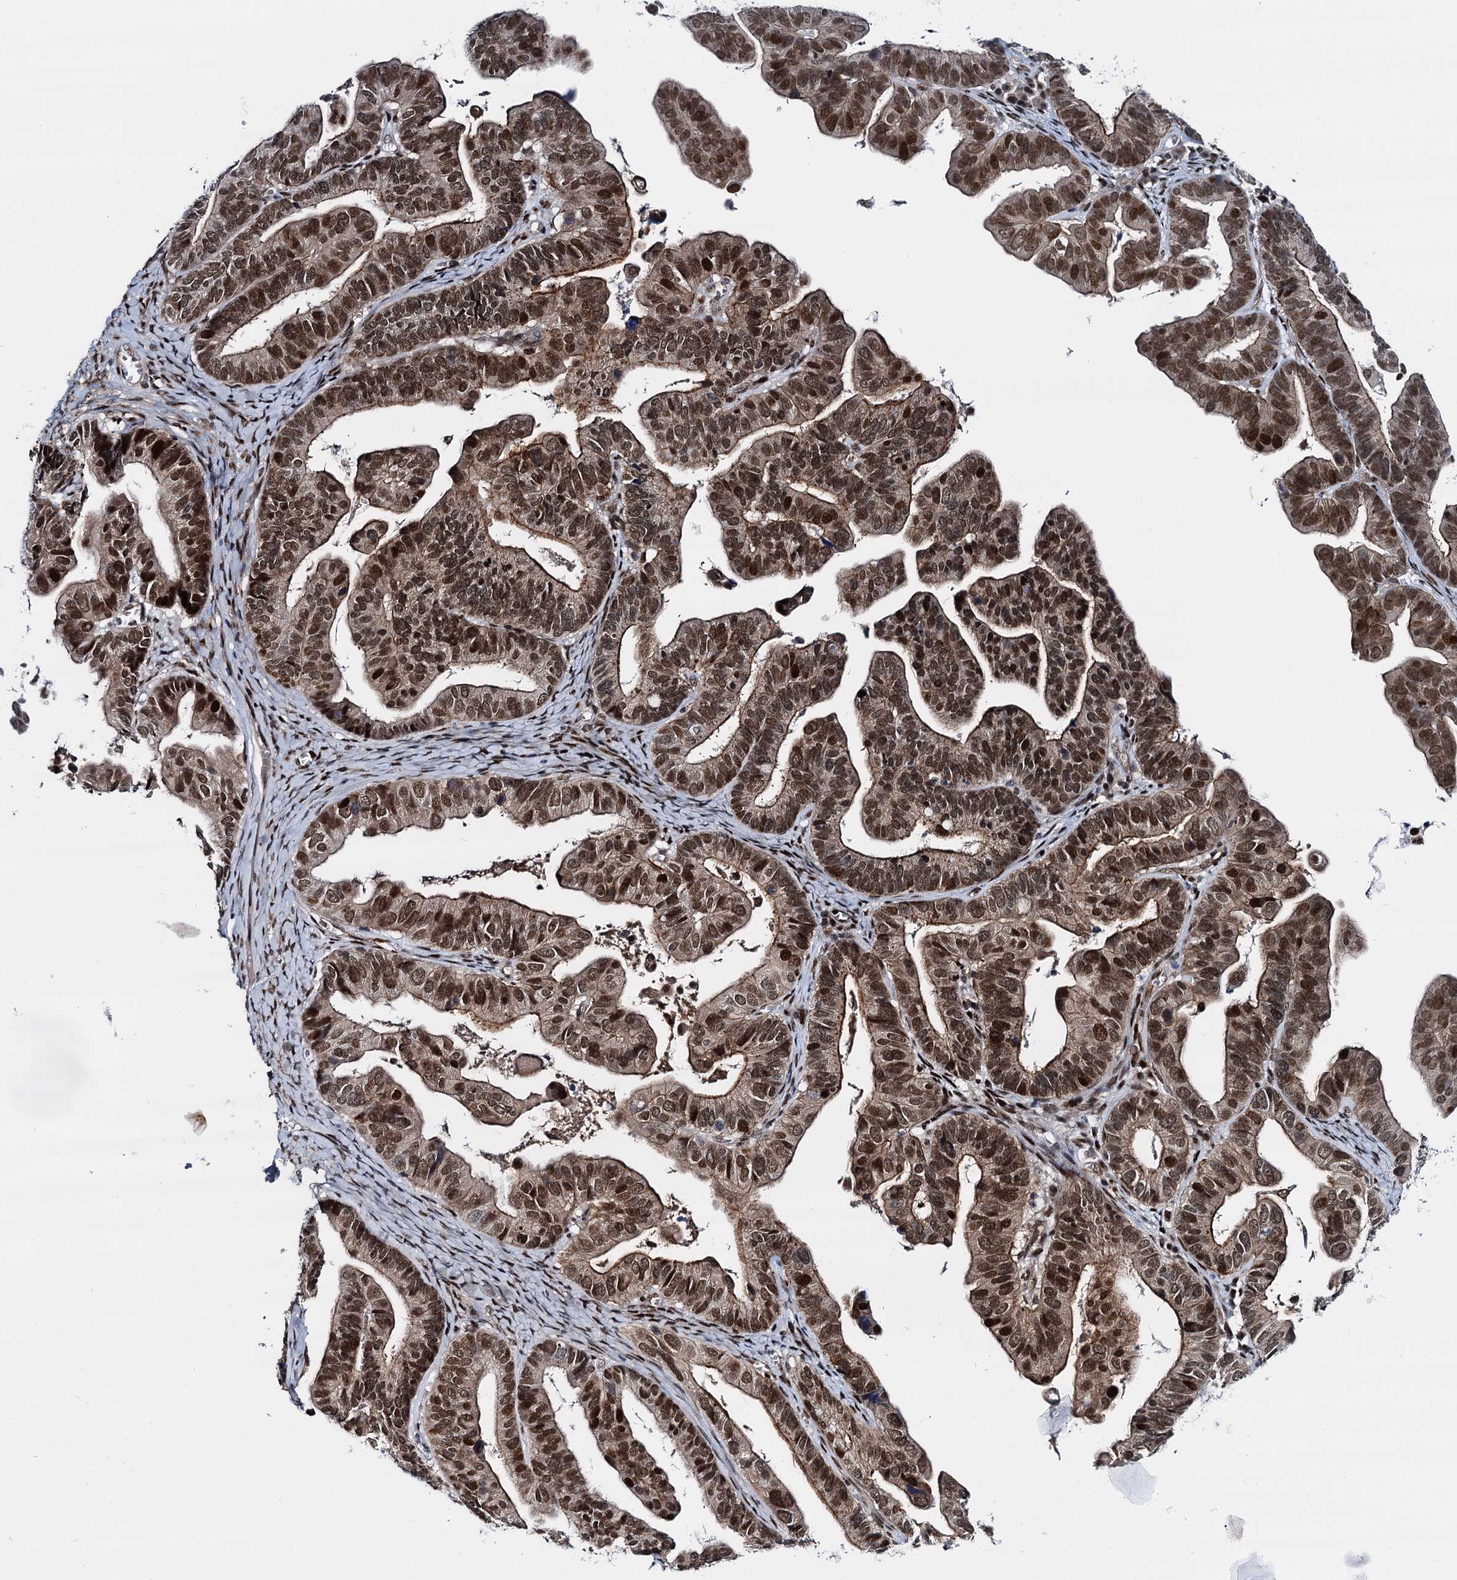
{"staining": {"intensity": "strong", "quantity": ">75%", "location": "cytoplasmic/membranous,nuclear"}, "tissue": "ovarian cancer", "cell_type": "Tumor cells", "image_type": "cancer", "snomed": [{"axis": "morphology", "description": "Cystadenocarcinoma, serous, NOS"}, {"axis": "topography", "description": "Ovary"}], "caption": "High-power microscopy captured an immunohistochemistry (IHC) histopathology image of serous cystadenocarcinoma (ovarian), revealing strong cytoplasmic/membranous and nuclear positivity in approximately >75% of tumor cells.", "gene": "RUFY2", "patient": {"sex": "female", "age": 56}}